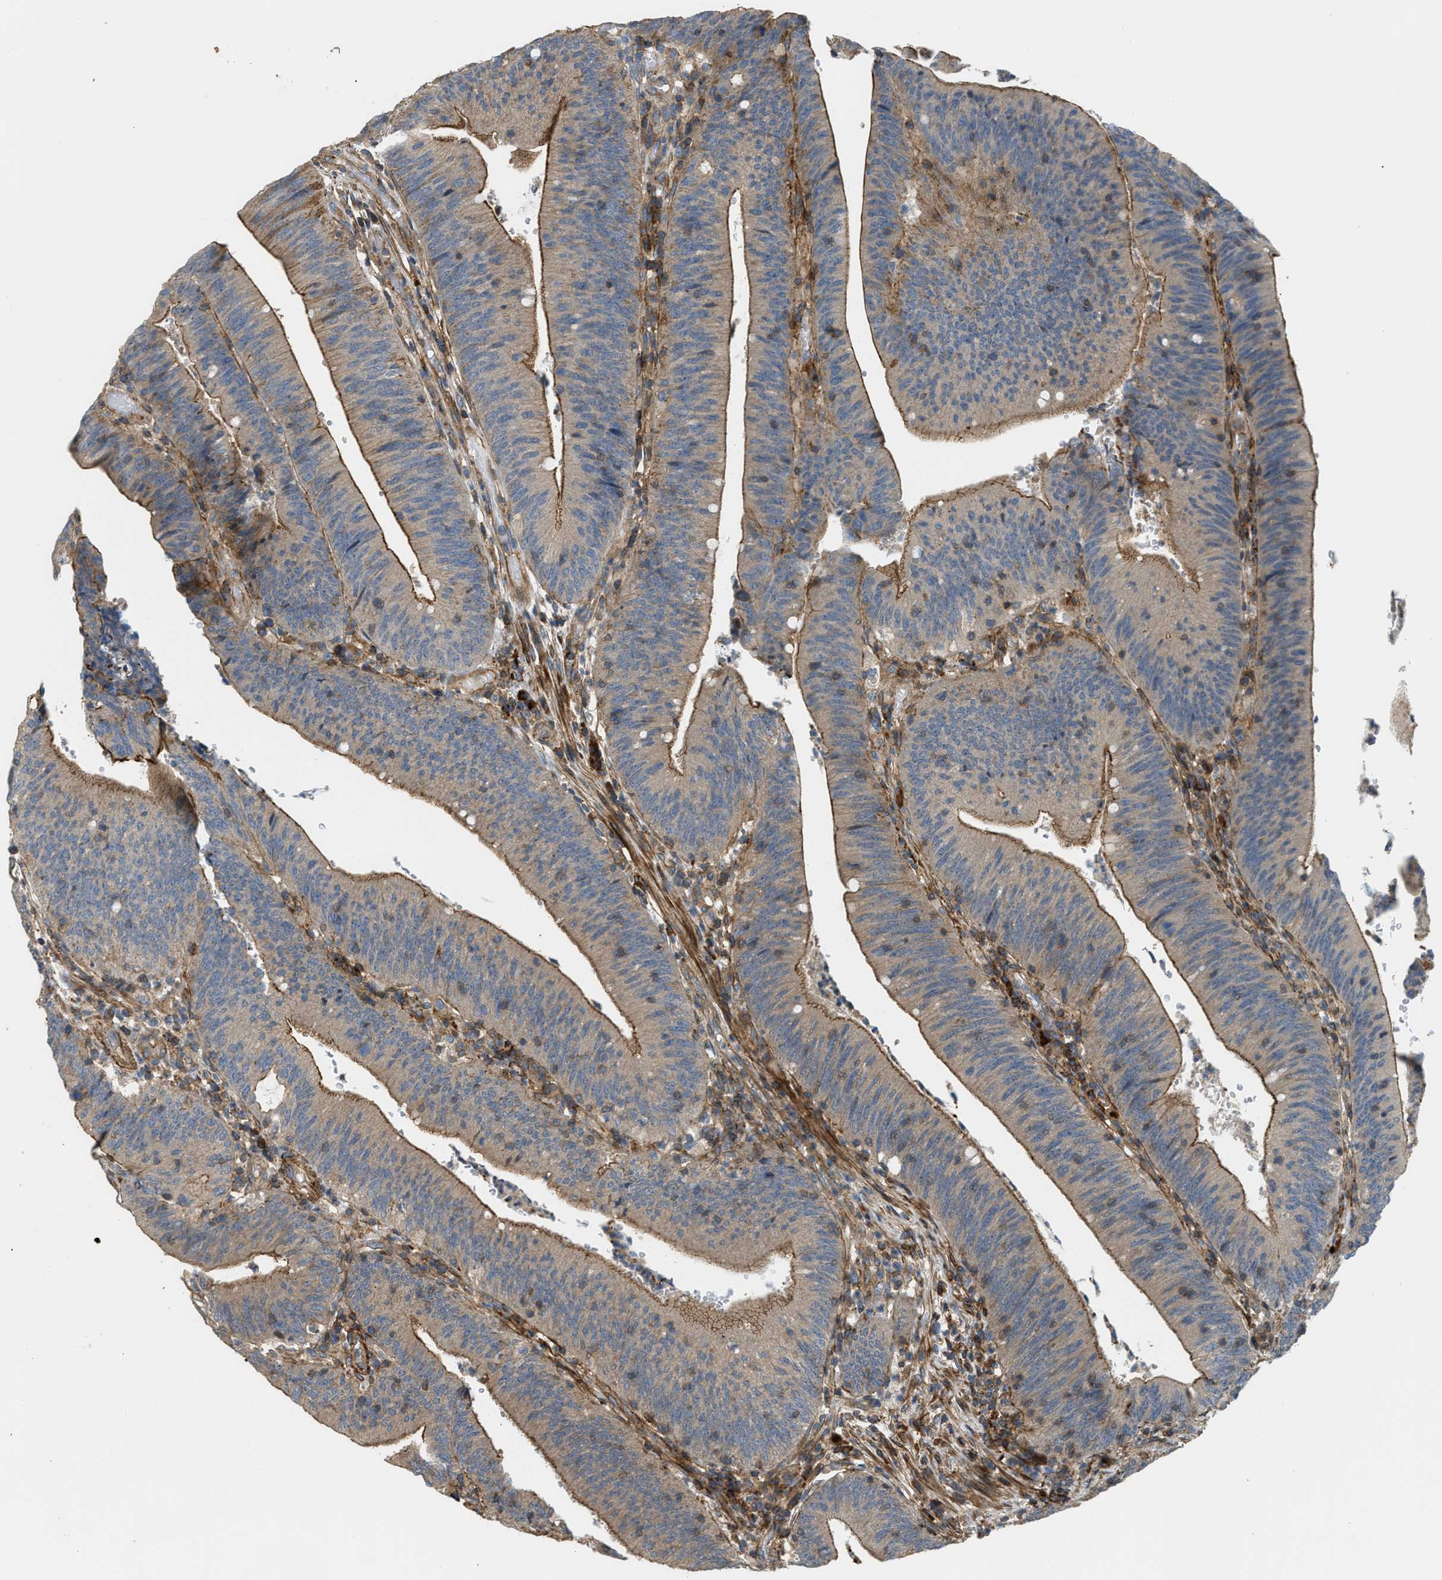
{"staining": {"intensity": "moderate", "quantity": ">75%", "location": "cytoplasmic/membranous"}, "tissue": "colorectal cancer", "cell_type": "Tumor cells", "image_type": "cancer", "snomed": [{"axis": "morphology", "description": "Normal tissue, NOS"}, {"axis": "morphology", "description": "Adenocarcinoma, NOS"}, {"axis": "topography", "description": "Rectum"}], "caption": "Protein analysis of colorectal cancer (adenocarcinoma) tissue reveals moderate cytoplasmic/membranous positivity in about >75% of tumor cells.", "gene": "BTN3A2", "patient": {"sex": "female", "age": 66}}